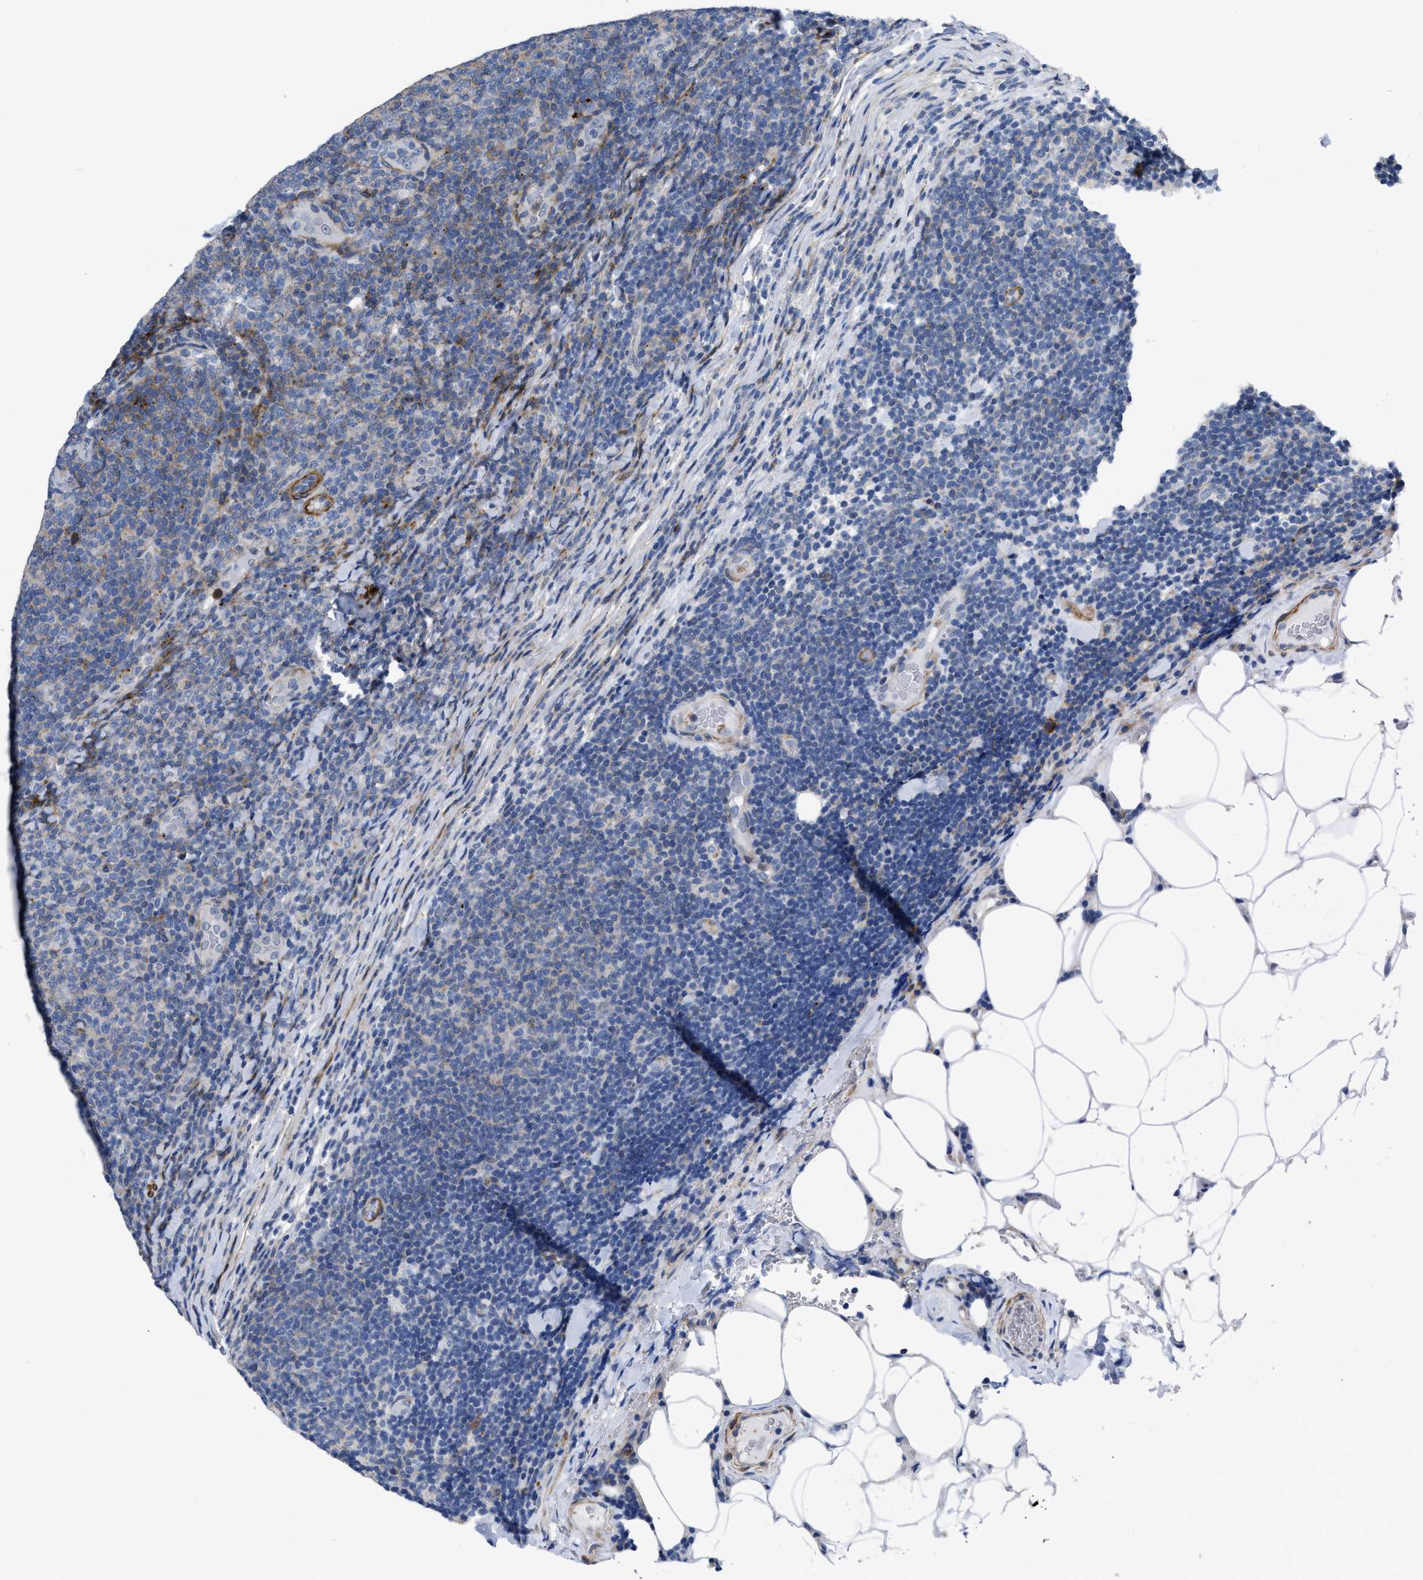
{"staining": {"intensity": "moderate", "quantity": "<25%", "location": "cytoplasmic/membranous"}, "tissue": "lymphoma", "cell_type": "Tumor cells", "image_type": "cancer", "snomed": [{"axis": "morphology", "description": "Malignant lymphoma, non-Hodgkin's type, Low grade"}, {"axis": "topography", "description": "Lymph node"}], "caption": "Protein expression analysis of malignant lymphoma, non-Hodgkin's type (low-grade) shows moderate cytoplasmic/membranous staining in approximately <25% of tumor cells.", "gene": "PRMT2", "patient": {"sex": "male", "age": 66}}